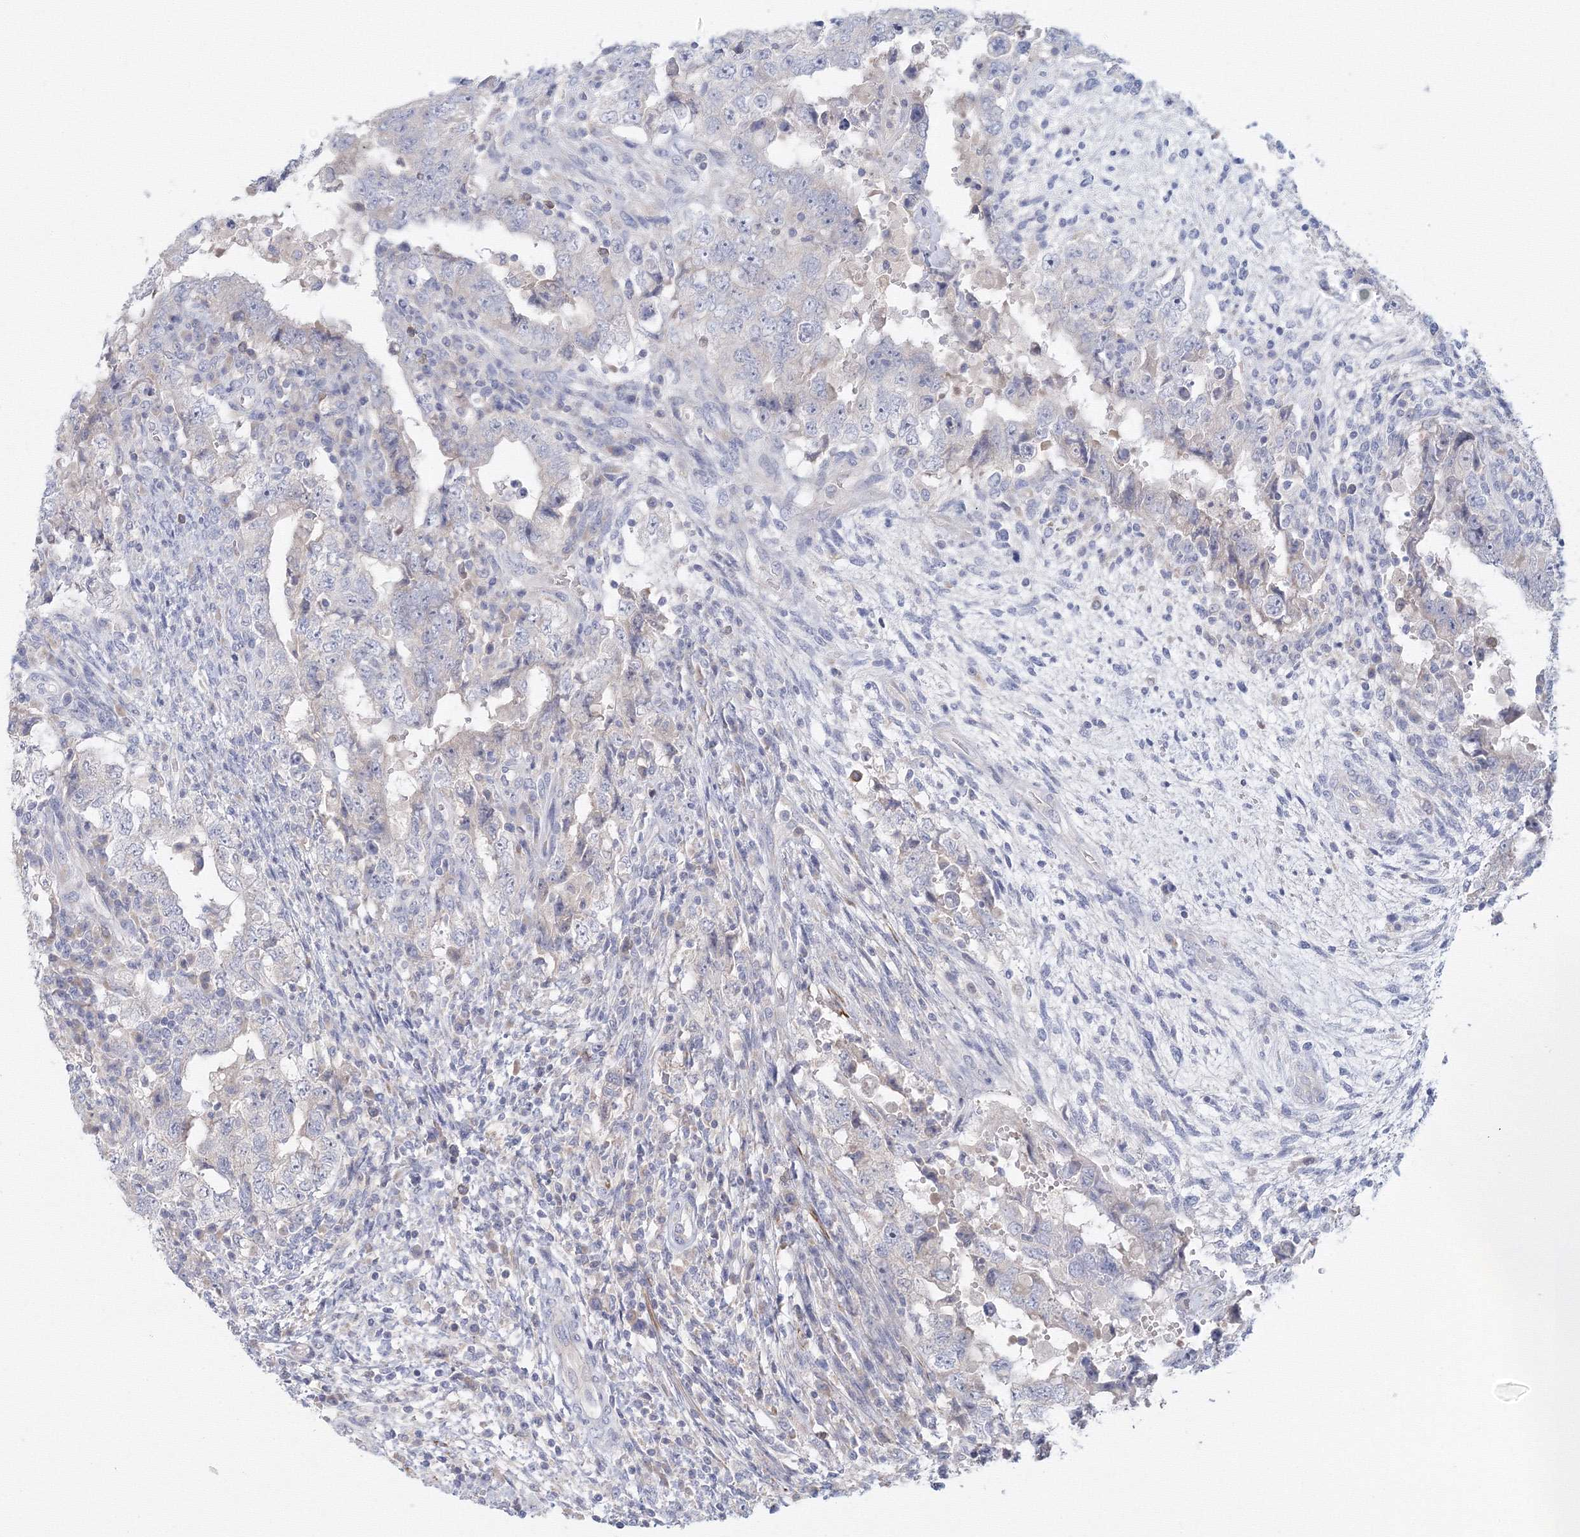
{"staining": {"intensity": "negative", "quantity": "none", "location": "none"}, "tissue": "testis cancer", "cell_type": "Tumor cells", "image_type": "cancer", "snomed": [{"axis": "morphology", "description": "Carcinoma, Embryonal, NOS"}, {"axis": "topography", "description": "Testis"}], "caption": "Immunohistochemistry (IHC) of testis embryonal carcinoma shows no staining in tumor cells.", "gene": "TACC2", "patient": {"sex": "male", "age": 26}}